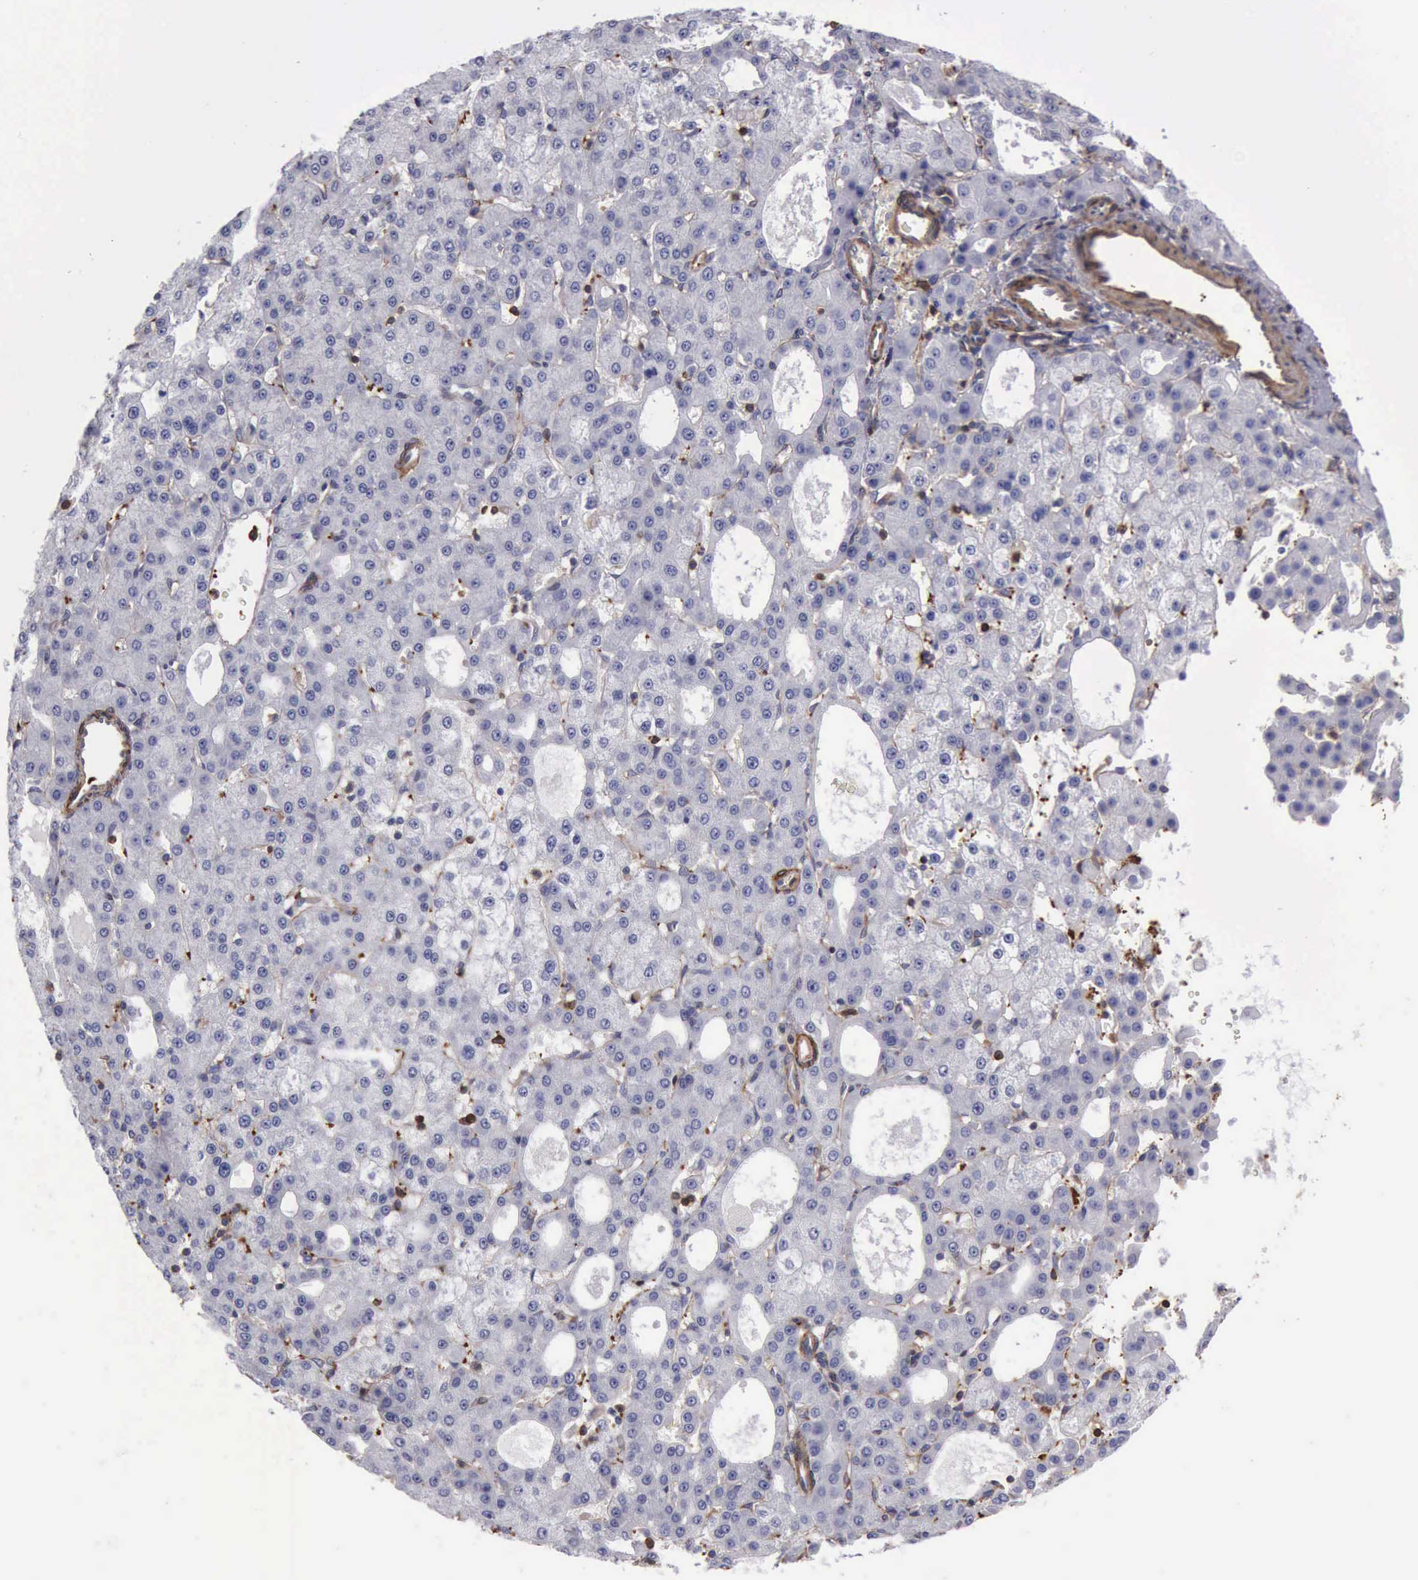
{"staining": {"intensity": "negative", "quantity": "none", "location": "none"}, "tissue": "liver cancer", "cell_type": "Tumor cells", "image_type": "cancer", "snomed": [{"axis": "morphology", "description": "Carcinoma, Hepatocellular, NOS"}, {"axis": "topography", "description": "Liver"}], "caption": "Image shows no significant protein positivity in tumor cells of liver cancer.", "gene": "FLNA", "patient": {"sex": "male", "age": 47}}